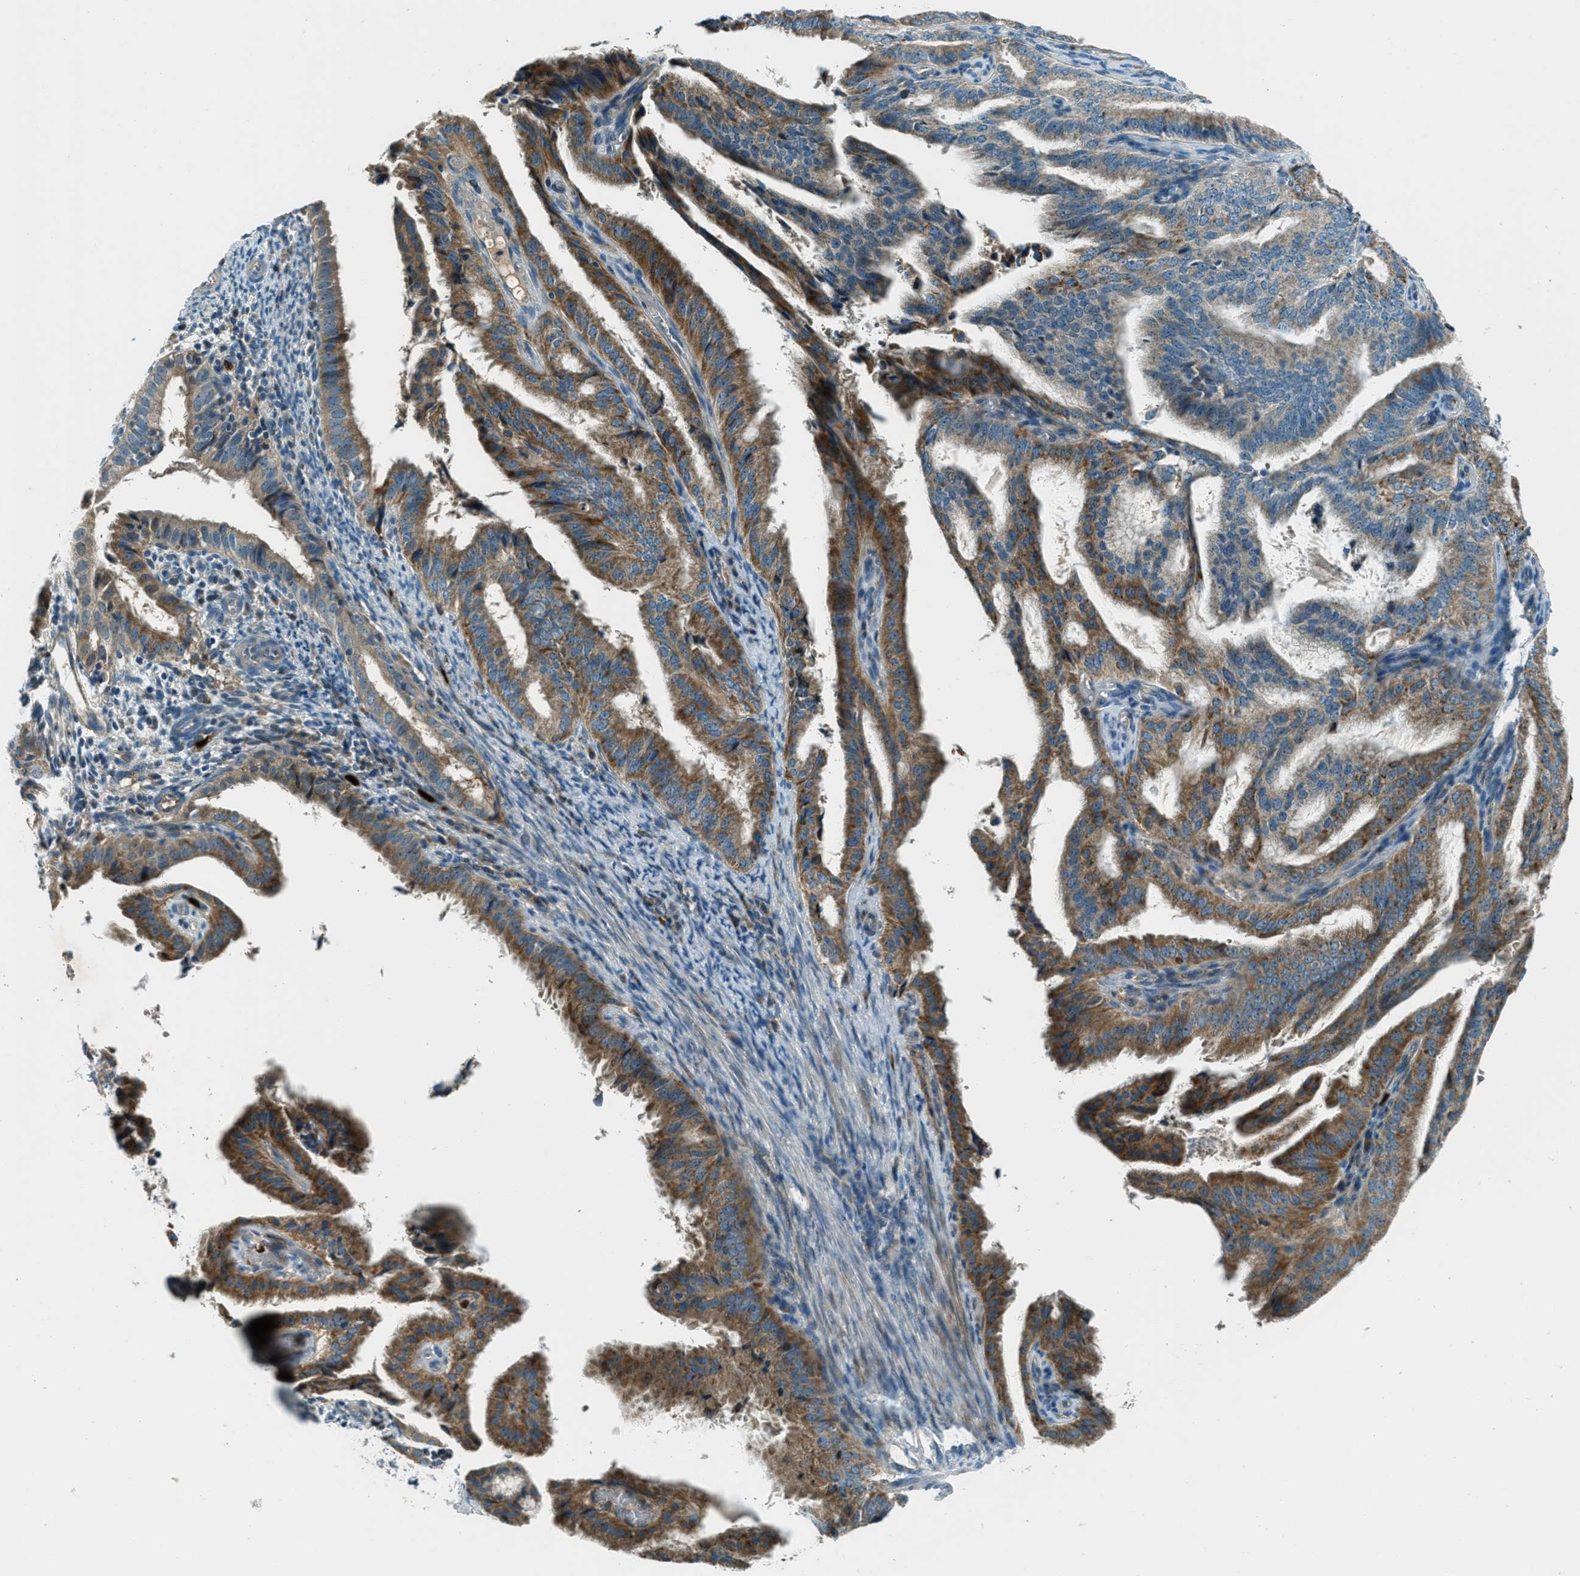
{"staining": {"intensity": "moderate", "quantity": ">75%", "location": "cytoplasmic/membranous"}, "tissue": "endometrial cancer", "cell_type": "Tumor cells", "image_type": "cancer", "snomed": [{"axis": "morphology", "description": "Adenocarcinoma, NOS"}, {"axis": "topography", "description": "Endometrium"}], "caption": "DAB (3,3'-diaminobenzidine) immunohistochemical staining of endometrial cancer reveals moderate cytoplasmic/membranous protein positivity in about >75% of tumor cells. (DAB (3,3'-diaminobenzidine) = brown stain, brightfield microscopy at high magnification).", "gene": "FAR1", "patient": {"sex": "female", "age": 58}}